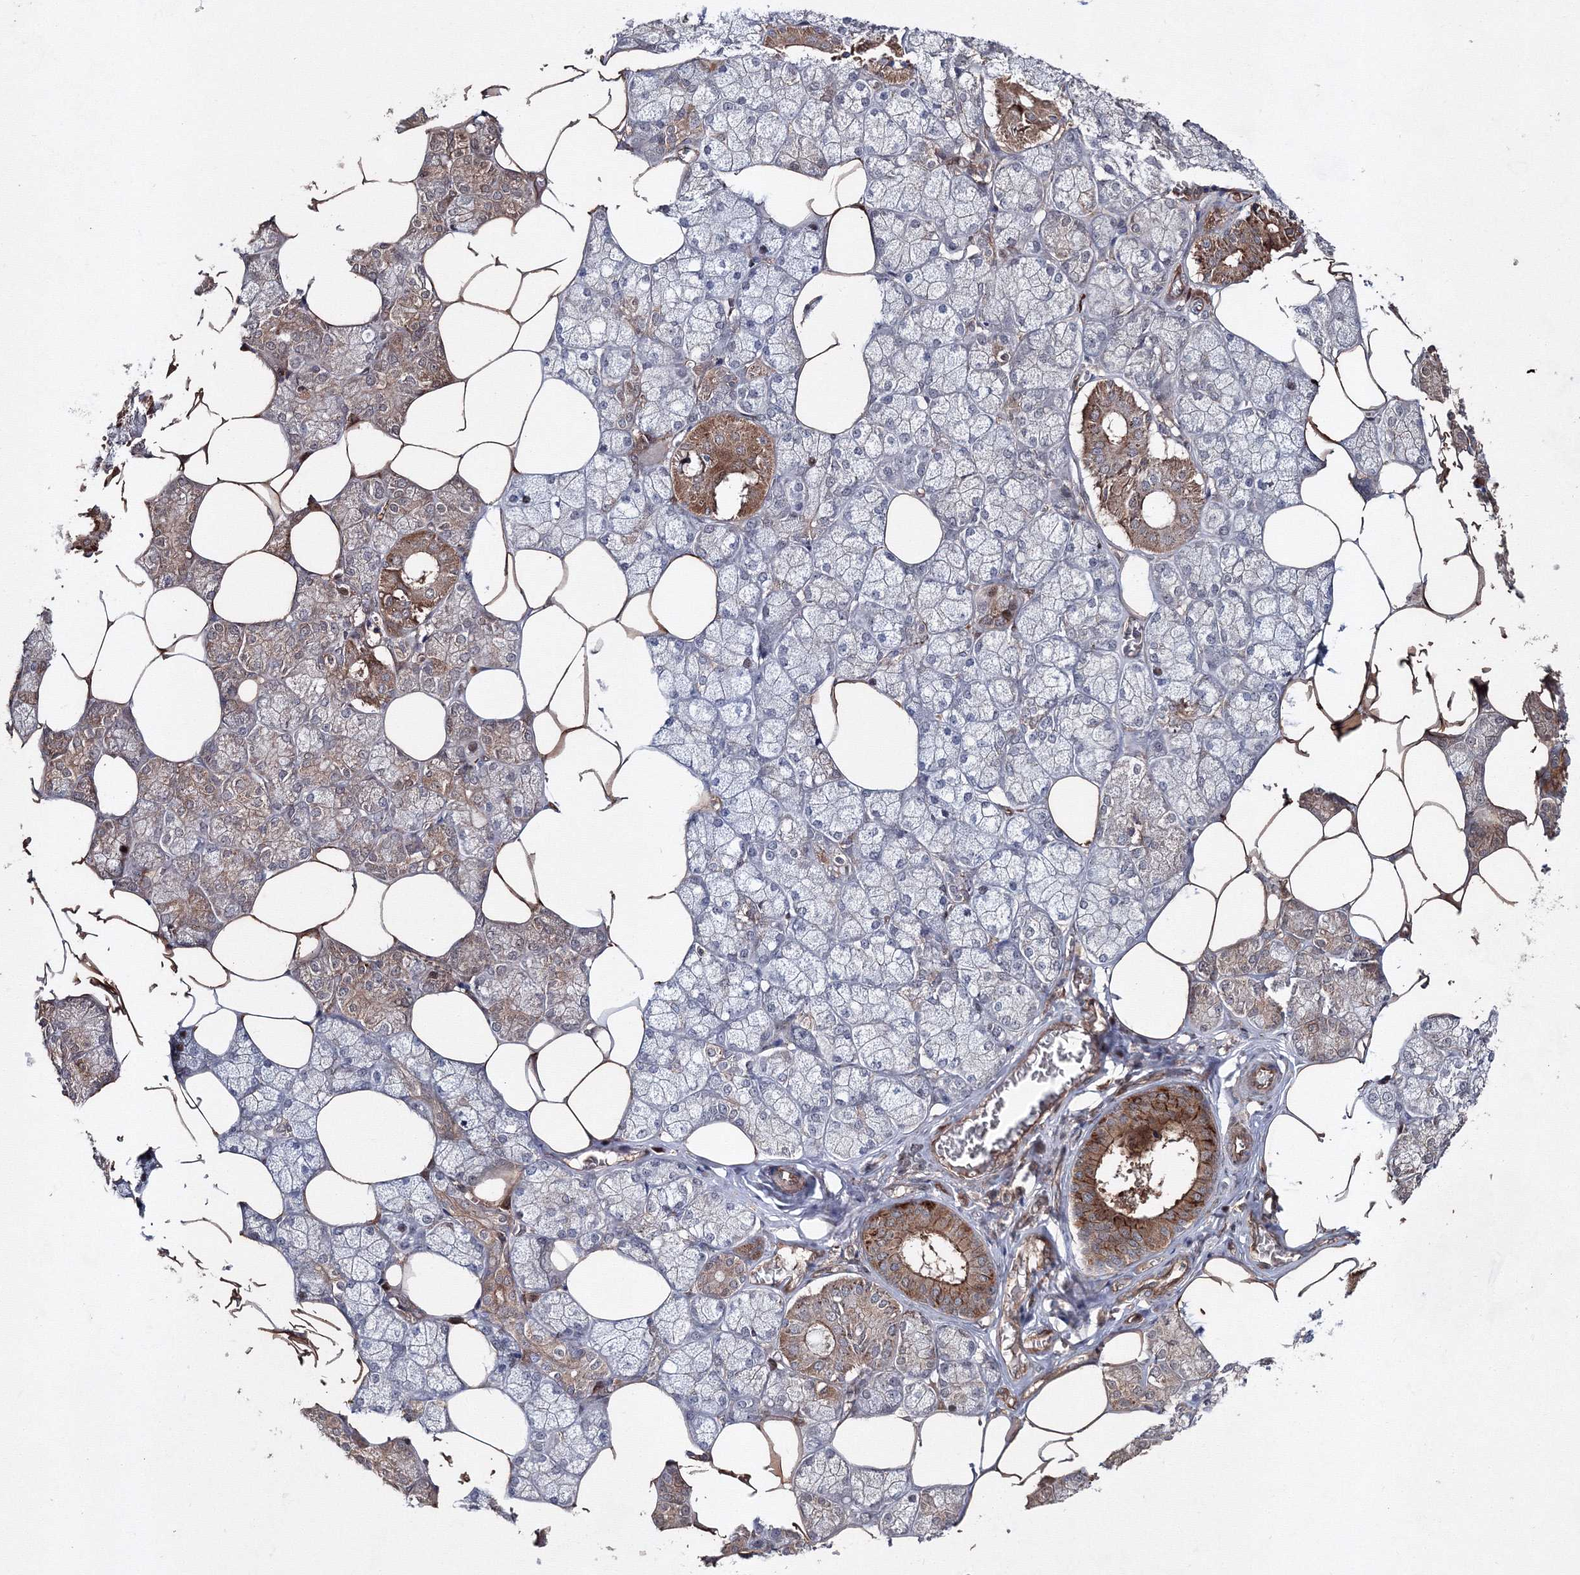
{"staining": {"intensity": "strong", "quantity": "25%-75%", "location": "cytoplasmic/membranous"}, "tissue": "salivary gland", "cell_type": "Glandular cells", "image_type": "normal", "snomed": [{"axis": "morphology", "description": "Normal tissue, NOS"}, {"axis": "topography", "description": "Salivary gland"}], "caption": "A high amount of strong cytoplasmic/membranous expression is seen in about 25%-75% of glandular cells in unremarkable salivary gland.", "gene": "GFM1", "patient": {"sex": "male", "age": 62}}